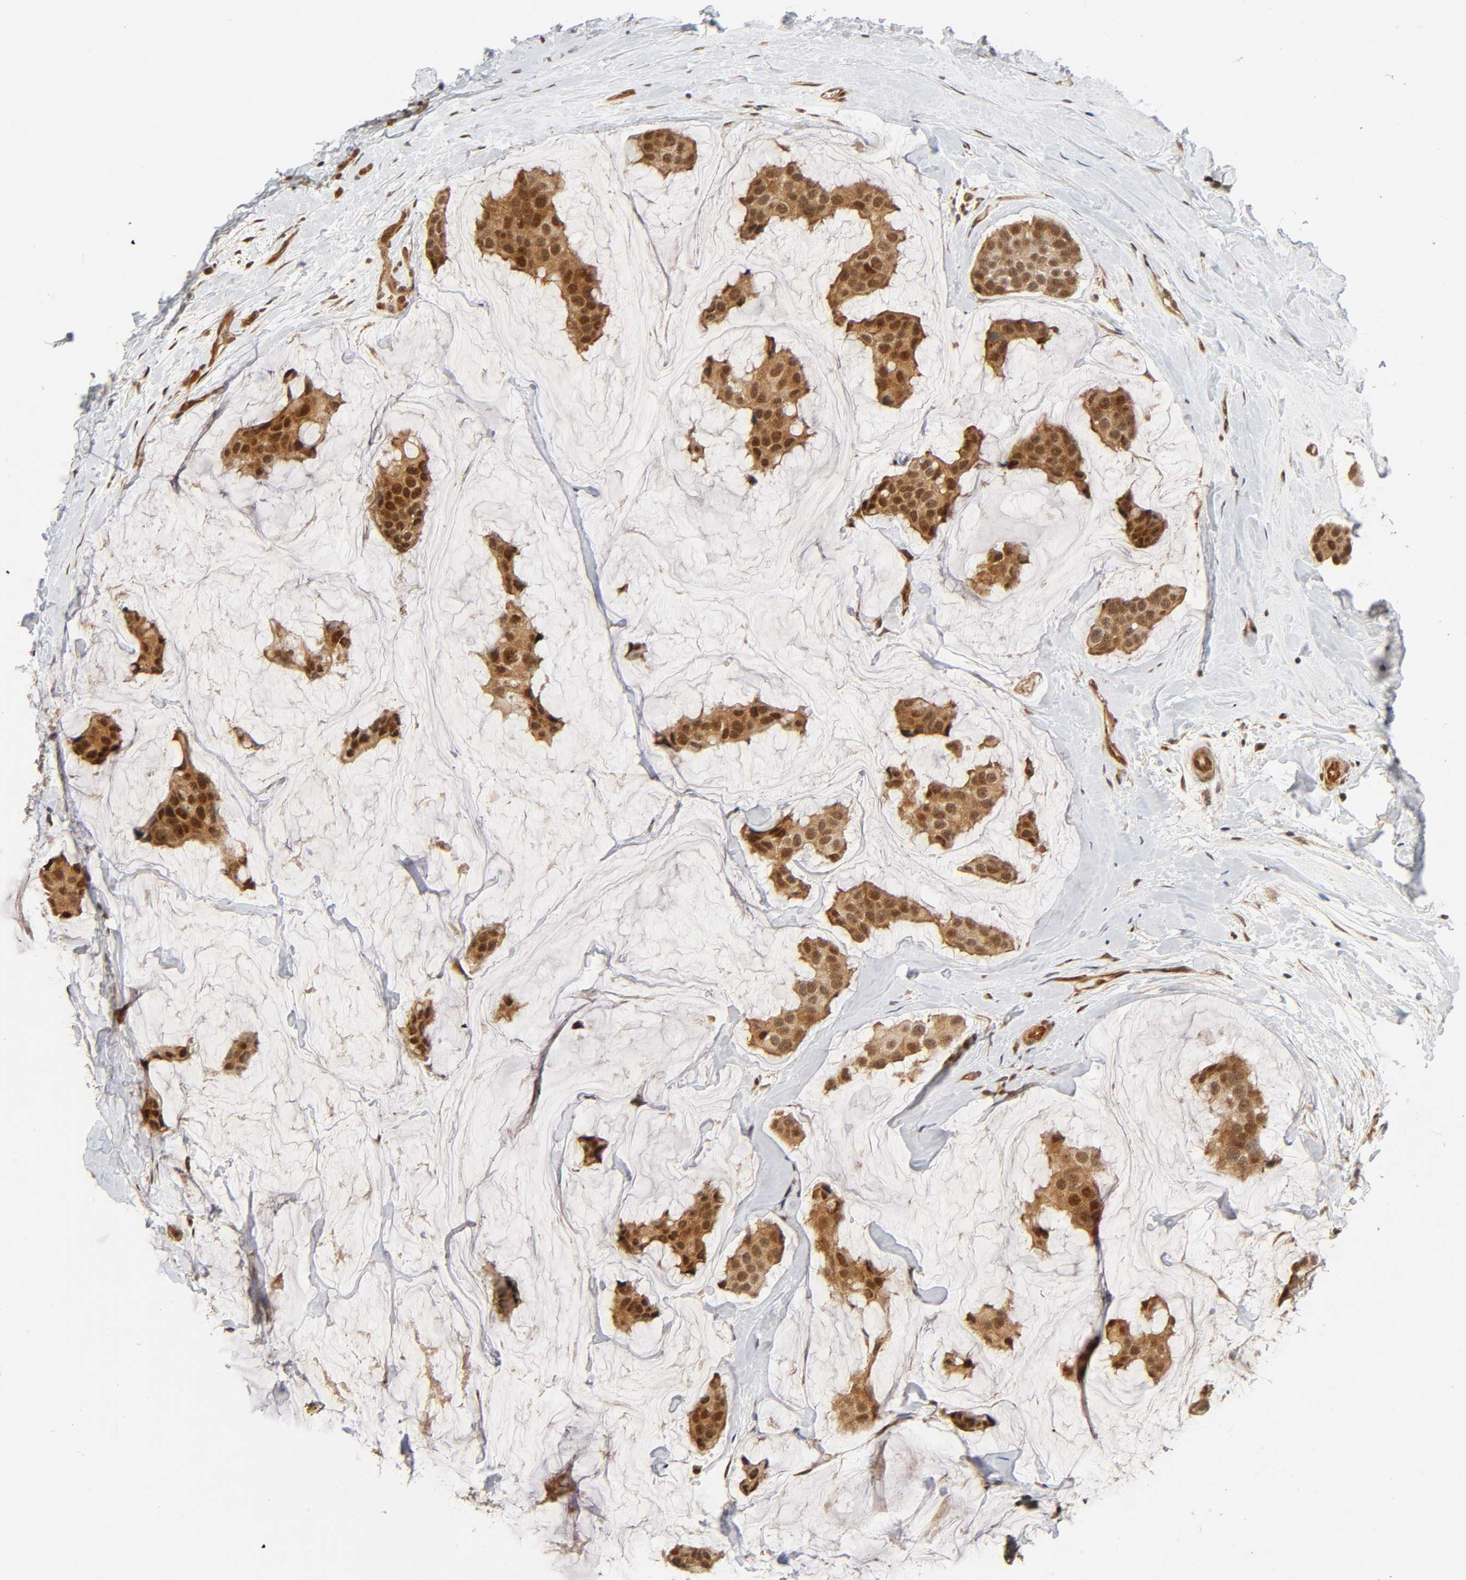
{"staining": {"intensity": "moderate", "quantity": ">75%", "location": "cytoplasmic/membranous,nuclear"}, "tissue": "breast cancer", "cell_type": "Tumor cells", "image_type": "cancer", "snomed": [{"axis": "morphology", "description": "Normal tissue, NOS"}, {"axis": "morphology", "description": "Duct carcinoma"}, {"axis": "topography", "description": "Breast"}], "caption": "This histopathology image demonstrates breast infiltrating ductal carcinoma stained with immunohistochemistry to label a protein in brown. The cytoplasmic/membranous and nuclear of tumor cells show moderate positivity for the protein. Nuclei are counter-stained blue.", "gene": "IQCJ-SCHIP1", "patient": {"sex": "female", "age": 50}}